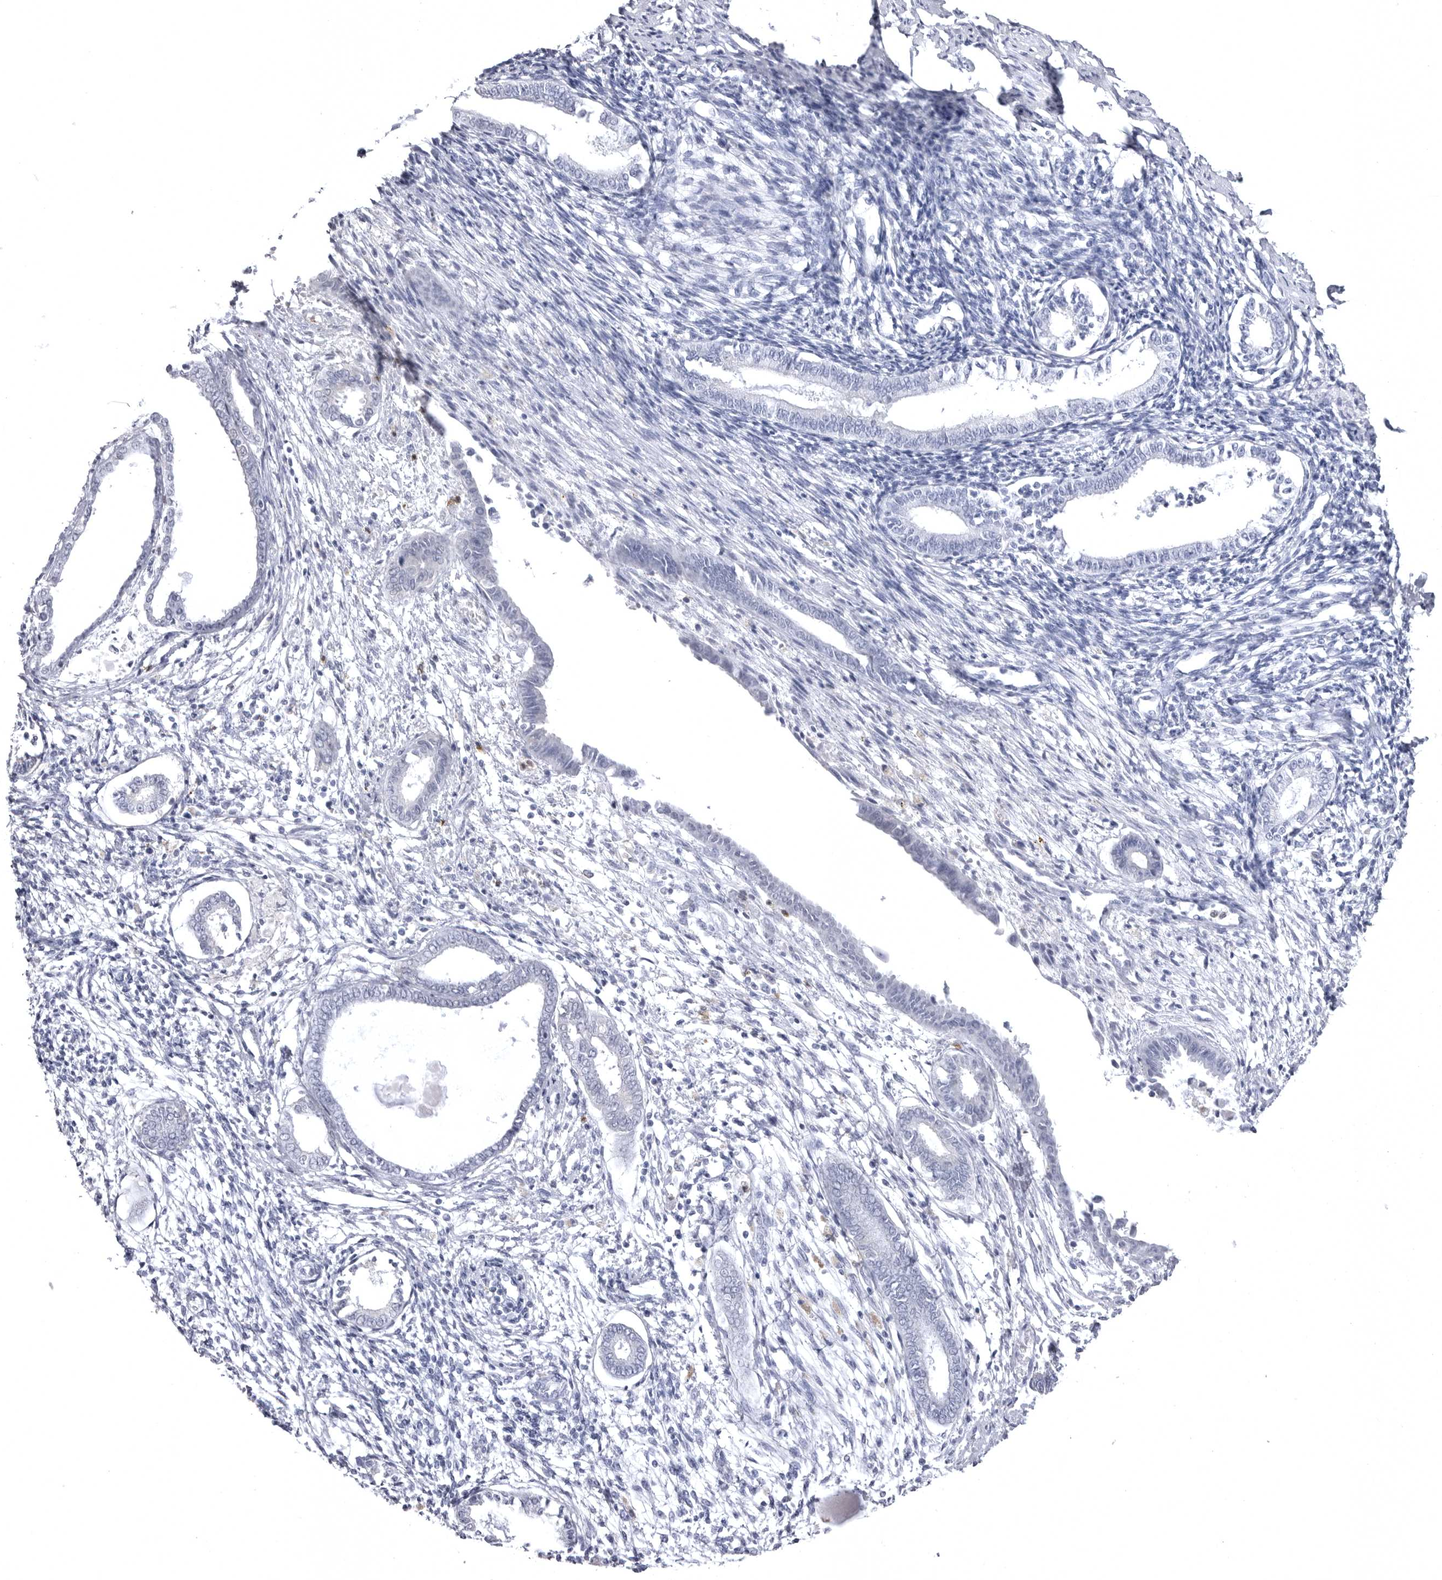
{"staining": {"intensity": "negative", "quantity": "none", "location": "none"}, "tissue": "endometrium", "cell_type": "Cells in endometrial stroma", "image_type": "normal", "snomed": [{"axis": "morphology", "description": "Normal tissue, NOS"}, {"axis": "topography", "description": "Endometrium"}], "caption": "DAB immunohistochemical staining of normal human endometrium exhibits no significant positivity in cells in endometrial stroma.", "gene": "STAP2", "patient": {"sex": "female", "age": 56}}